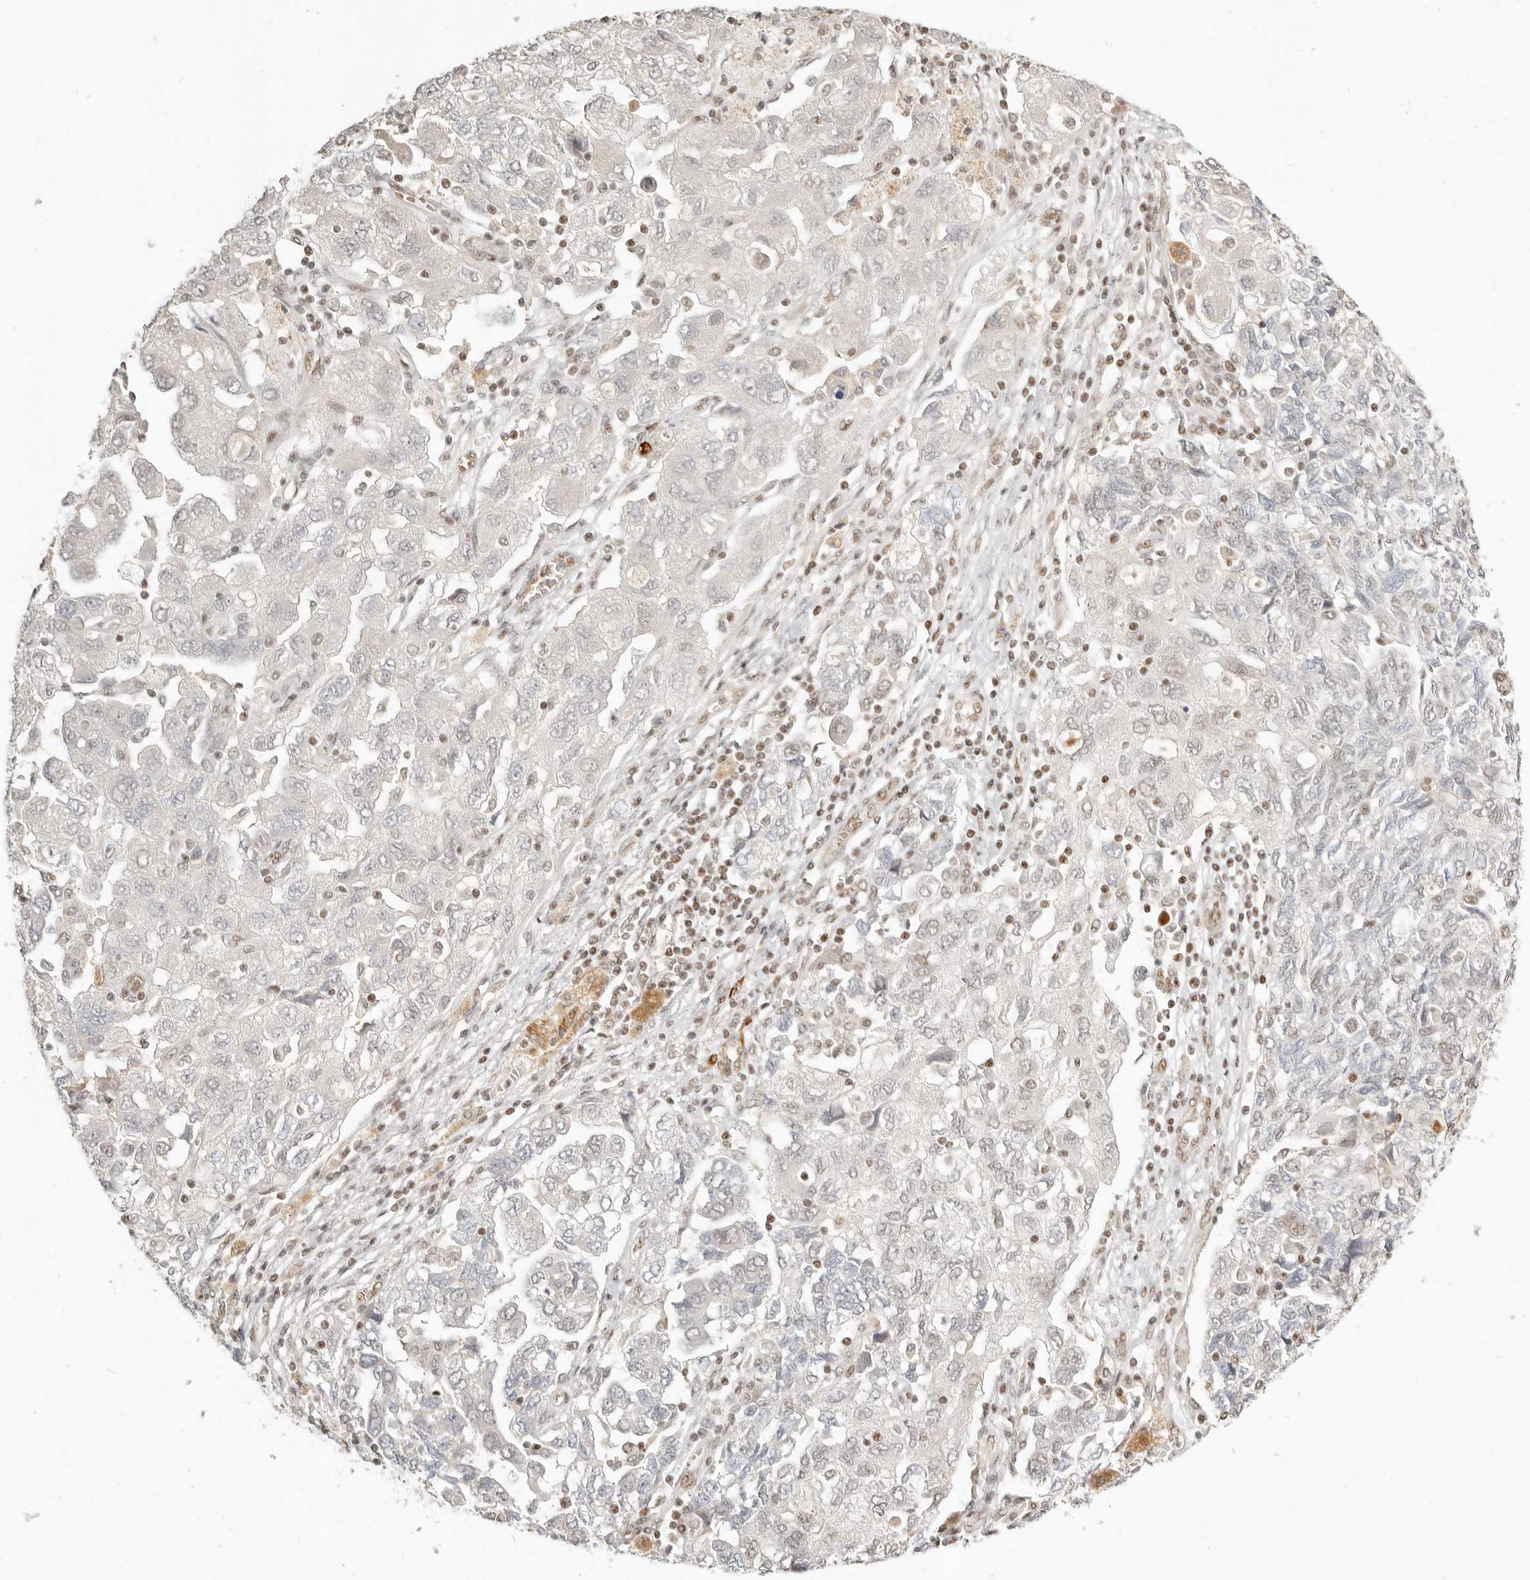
{"staining": {"intensity": "negative", "quantity": "none", "location": "none"}, "tissue": "ovarian cancer", "cell_type": "Tumor cells", "image_type": "cancer", "snomed": [{"axis": "morphology", "description": "Carcinoma, NOS"}, {"axis": "morphology", "description": "Cystadenocarcinoma, serous, NOS"}, {"axis": "topography", "description": "Ovary"}], "caption": "There is no significant positivity in tumor cells of ovarian serous cystadenocarcinoma.", "gene": "GABPA", "patient": {"sex": "female", "age": 69}}